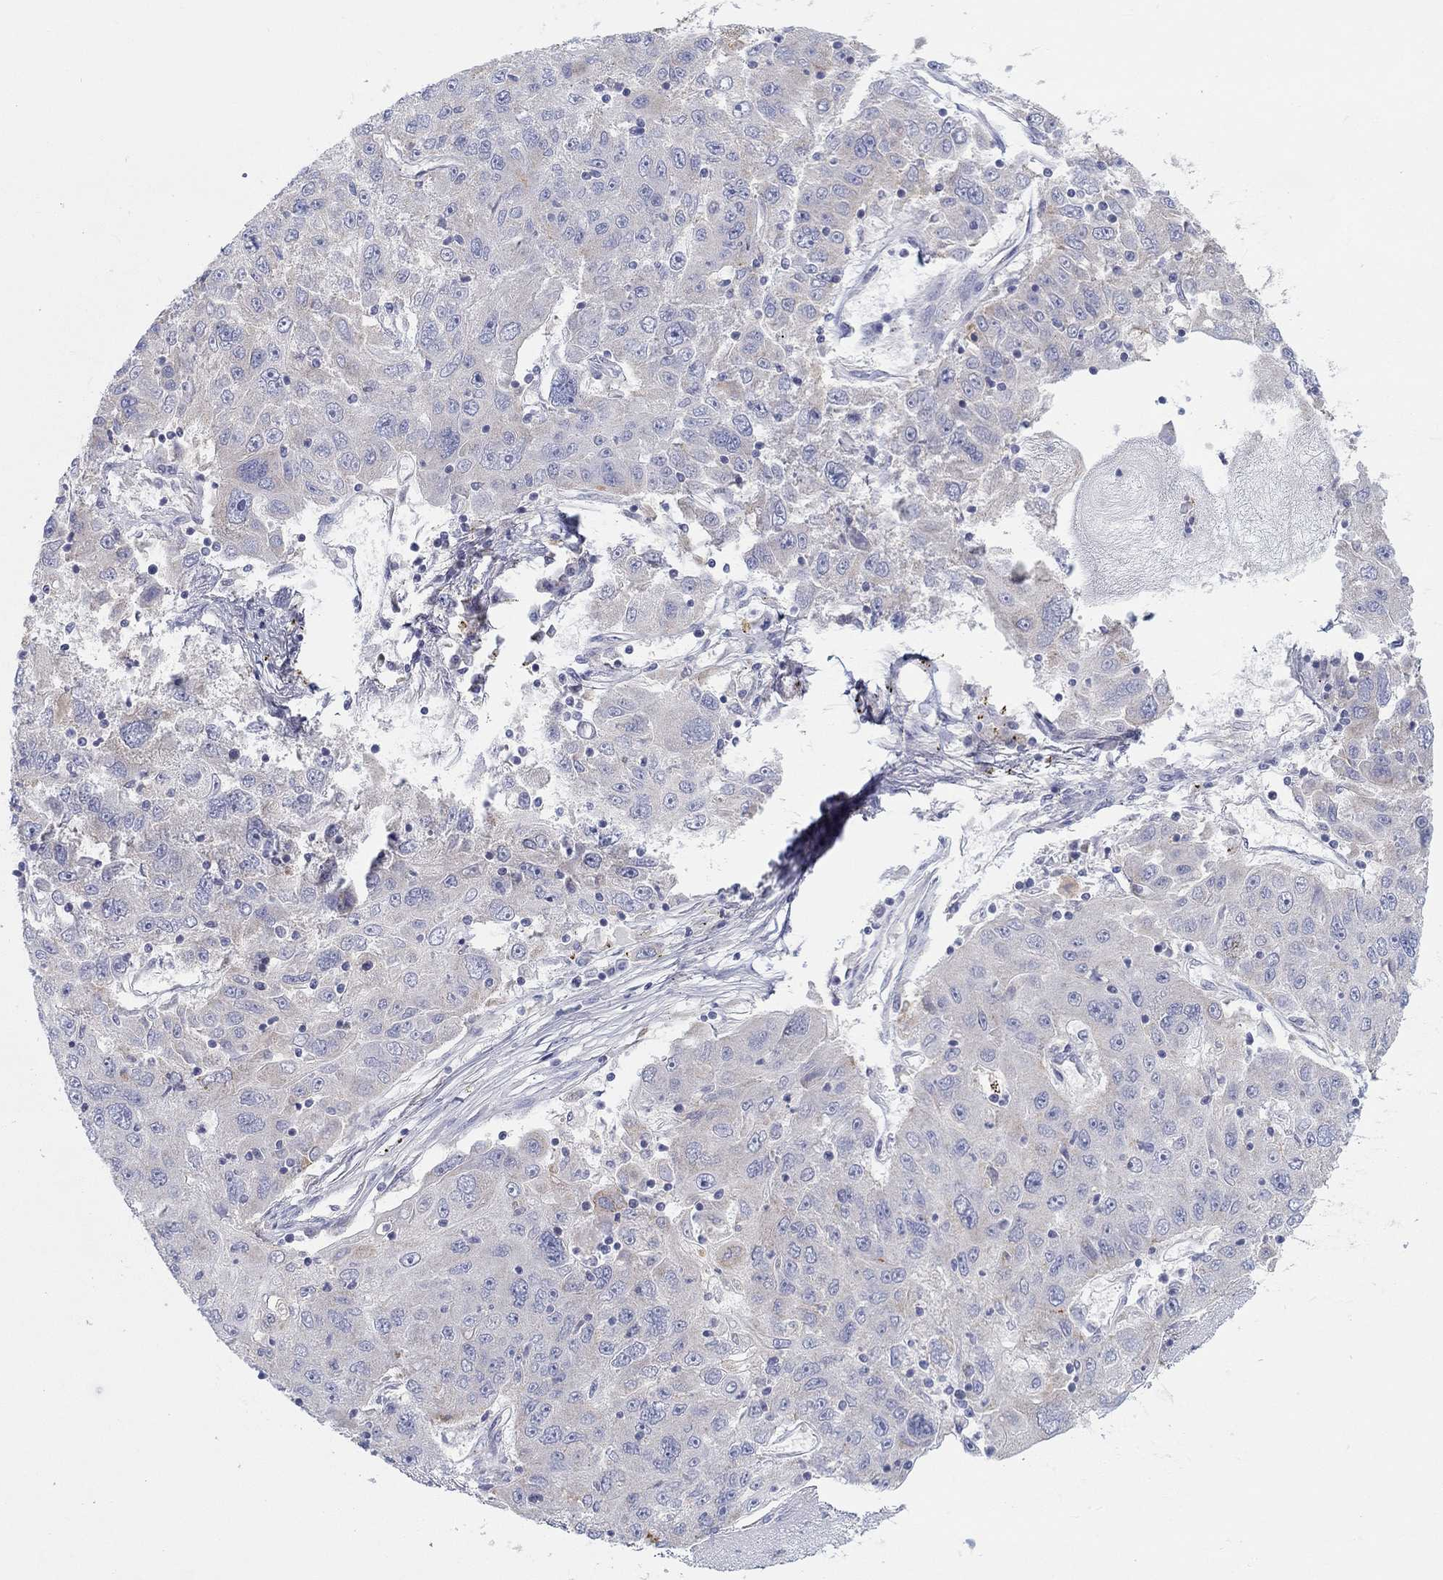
{"staining": {"intensity": "weak", "quantity": "<25%", "location": "cytoplasmic/membranous"}, "tissue": "stomach cancer", "cell_type": "Tumor cells", "image_type": "cancer", "snomed": [{"axis": "morphology", "description": "Adenocarcinoma, NOS"}, {"axis": "topography", "description": "Stomach"}], "caption": "Human stomach cancer (adenocarcinoma) stained for a protein using immunohistochemistry (IHC) demonstrates no staining in tumor cells.", "gene": "BCO2", "patient": {"sex": "male", "age": 56}}